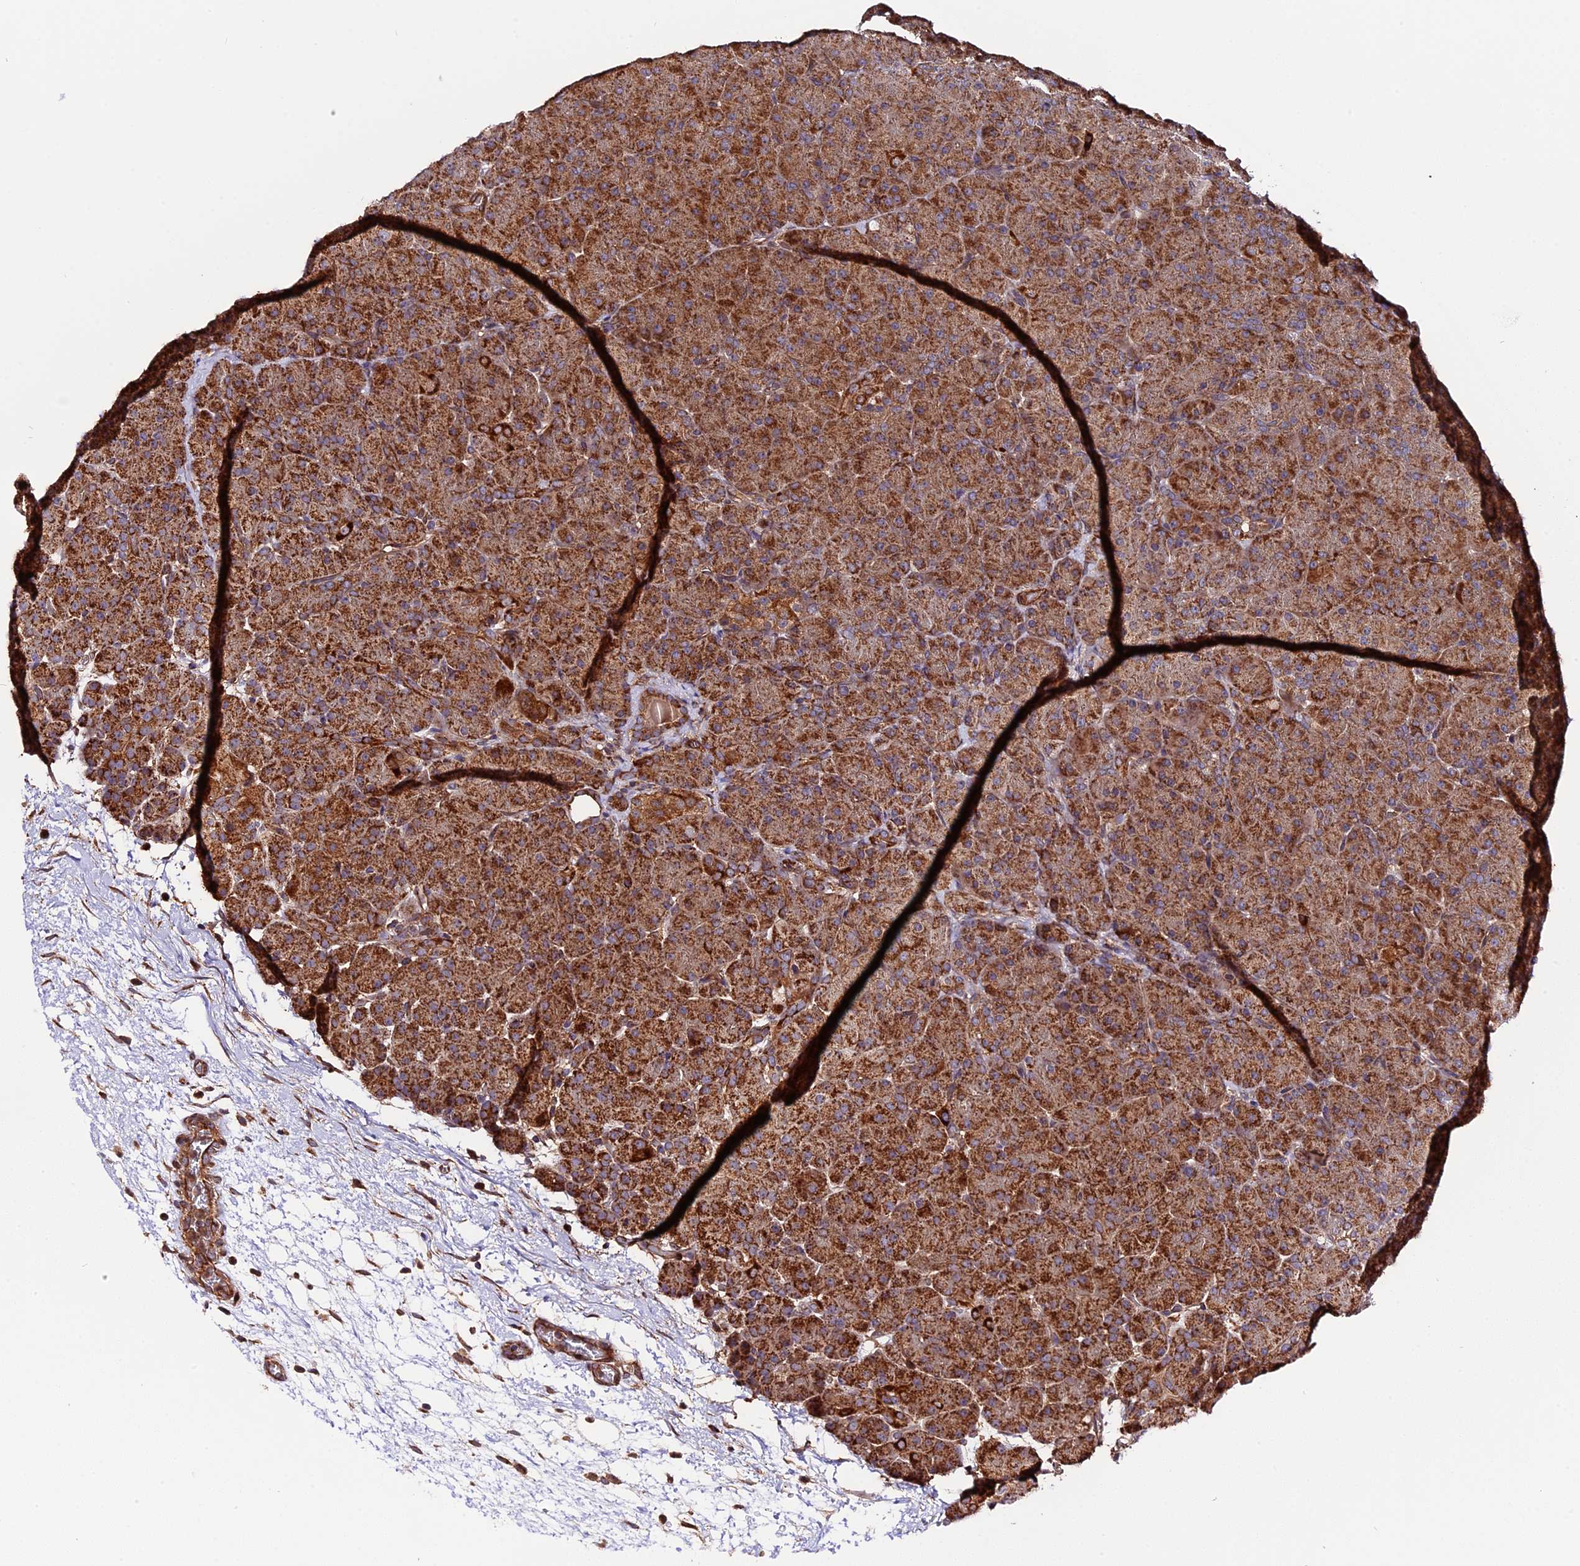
{"staining": {"intensity": "strong", "quantity": "25%-75%", "location": "cytoplasmic/membranous"}, "tissue": "pancreas", "cell_type": "Exocrine glandular cells", "image_type": "normal", "snomed": [{"axis": "morphology", "description": "Normal tissue, NOS"}, {"axis": "topography", "description": "Pancreas"}], "caption": "Approximately 25%-75% of exocrine glandular cells in benign human pancreas demonstrate strong cytoplasmic/membranous protein expression as visualized by brown immunohistochemical staining.", "gene": "HERPUD1", "patient": {"sex": "male", "age": 66}}